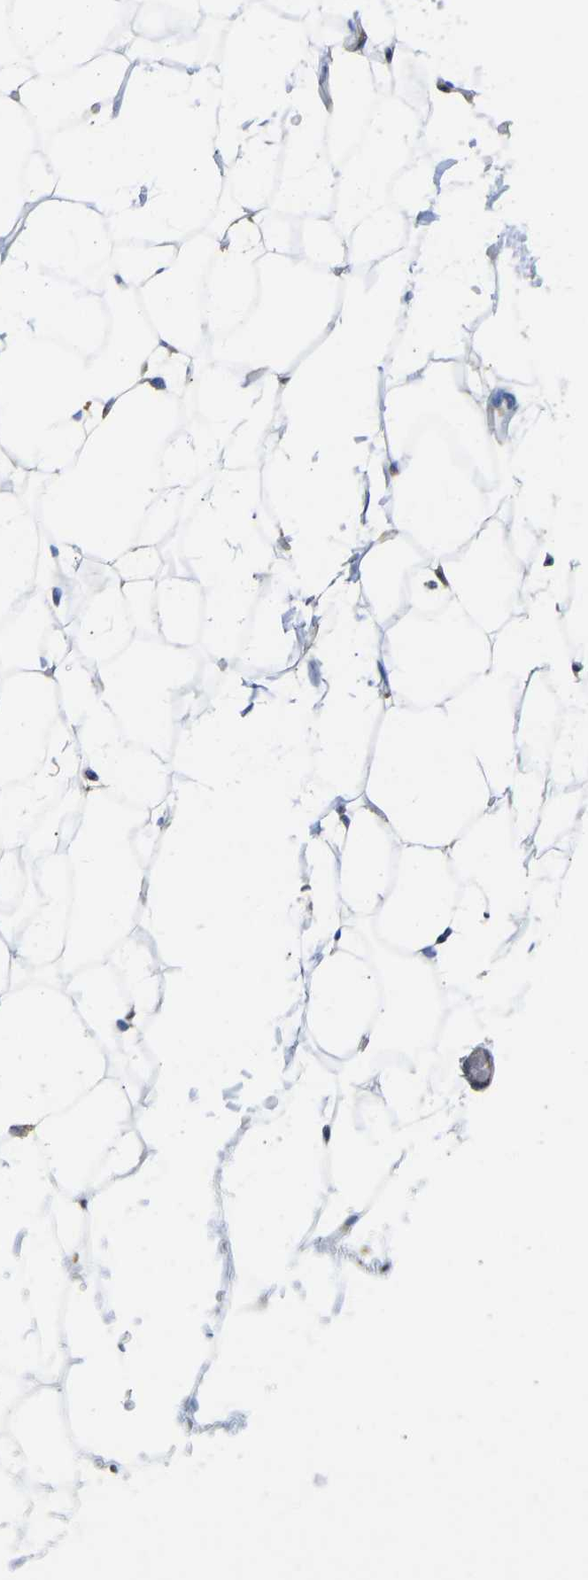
{"staining": {"intensity": "weak", "quantity": ">75%", "location": "cytoplasmic/membranous"}, "tissue": "adipose tissue", "cell_type": "Adipocytes", "image_type": "normal", "snomed": [{"axis": "morphology", "description": "Normal tissue, NOS"}, {"axis": "topography", "description": "Breast"}, {"axis": "topography", "description": "Soft tissue"}], "caption": "Immunohistochemical staining of benign adipose tissue demonstrates weak cytoplasmic/membranous protein positivity in approximately >75% of adipocytes.", "gene": "FLNB", "patient": {"sex": "female", "age": 75}}